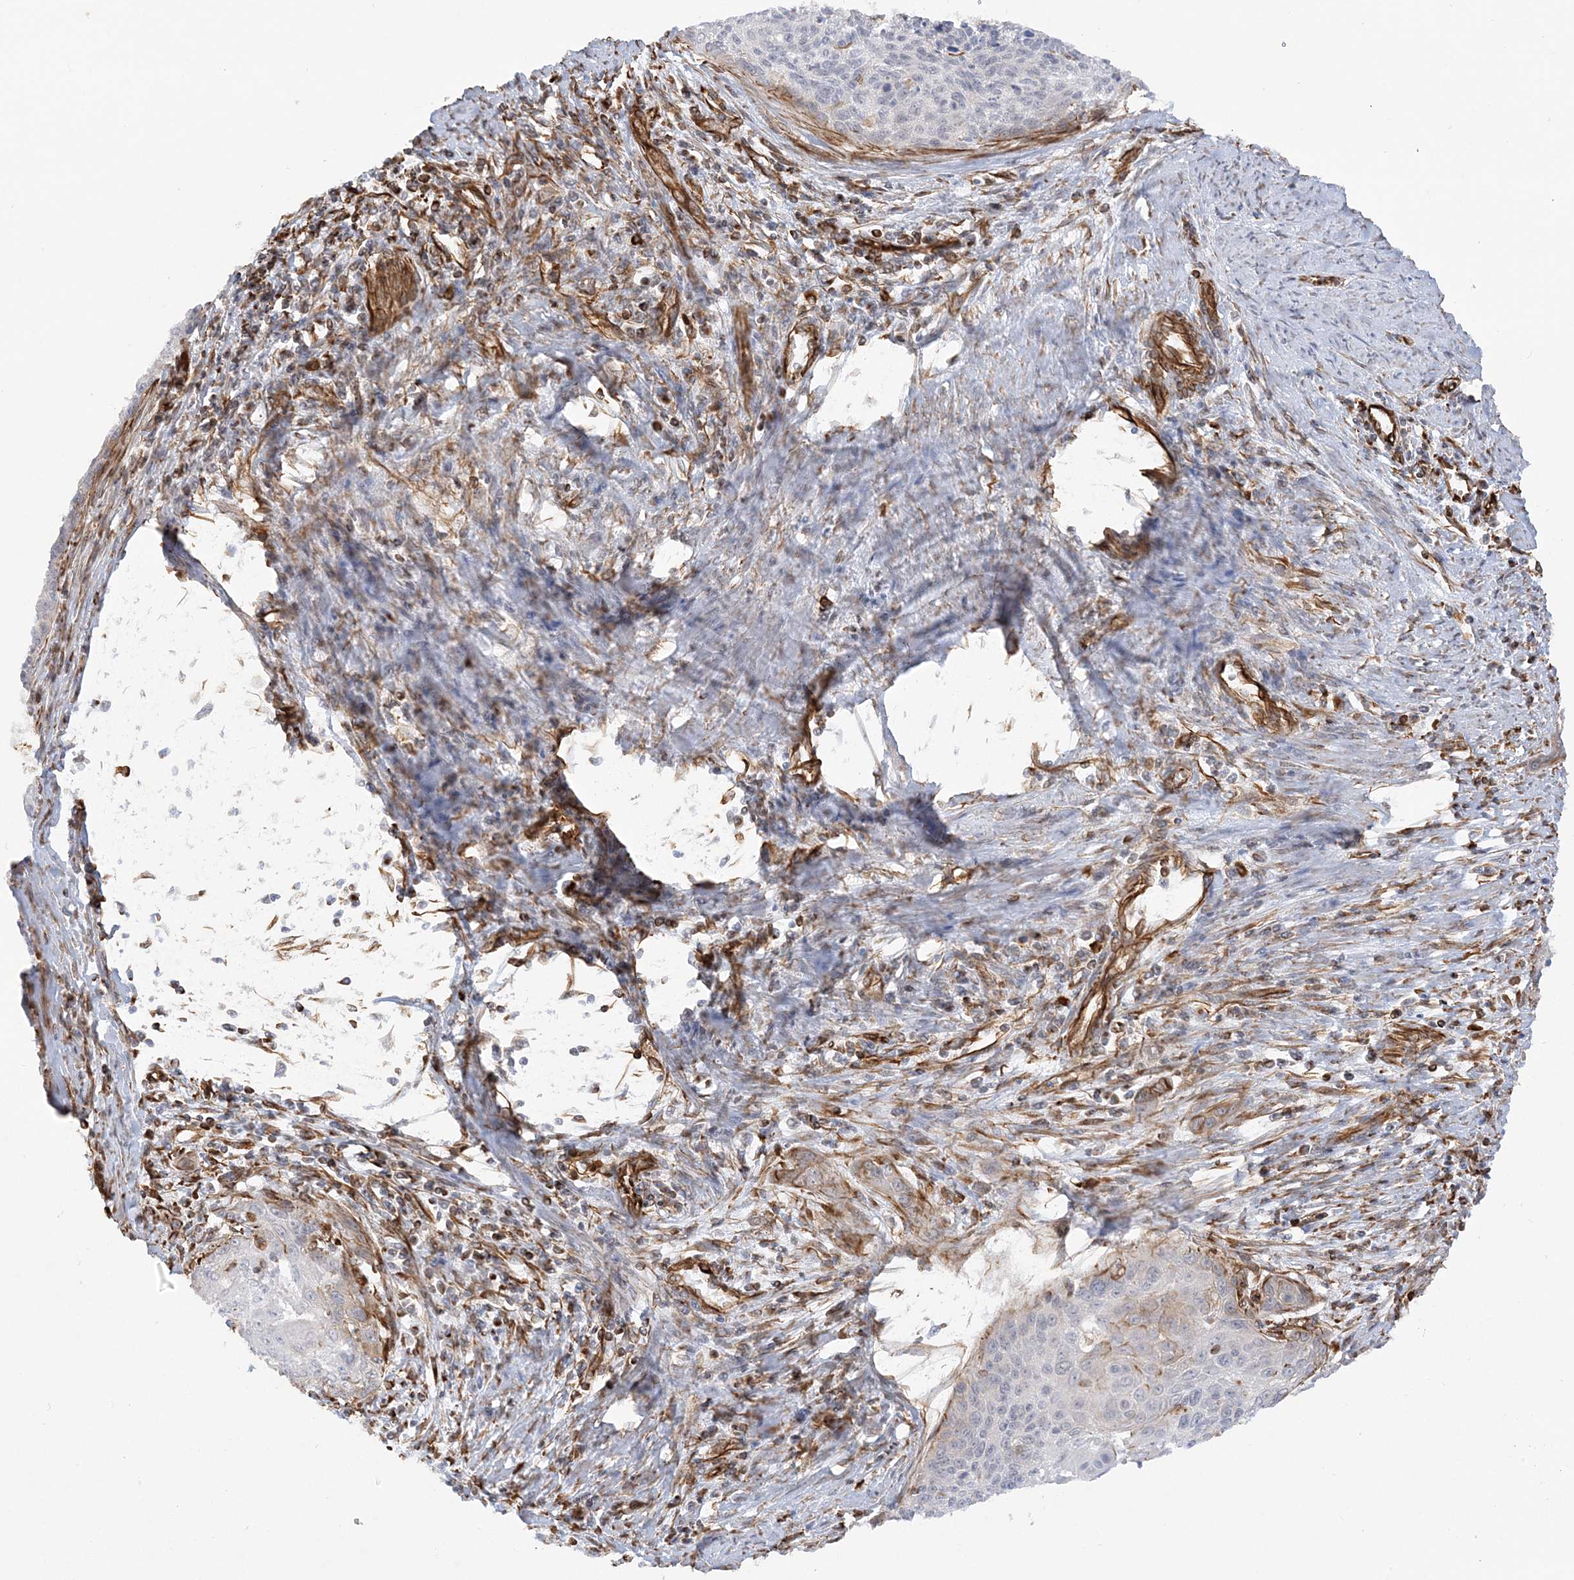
{"staining": {"intensity": "negative", "quantity": "none", "location": "none"}, "tissue": "cervical cancer", "cell_type": "Tumor cells", "image_type": "cancer", "snomed": [{"axis": "morphology", "description": "Squamous cell carcinoma, NOS"}, {"axis": "topography", "description": "Cervix"}], "caption": "An immunohistochemistry histopathology image of cervical squamous cell carcinoma is shown. There is no staining in tumor cells of cervical squamous cell carcinoma.", "gene": "SCLT1", "patient": {"sex": "female", "age": 55}}